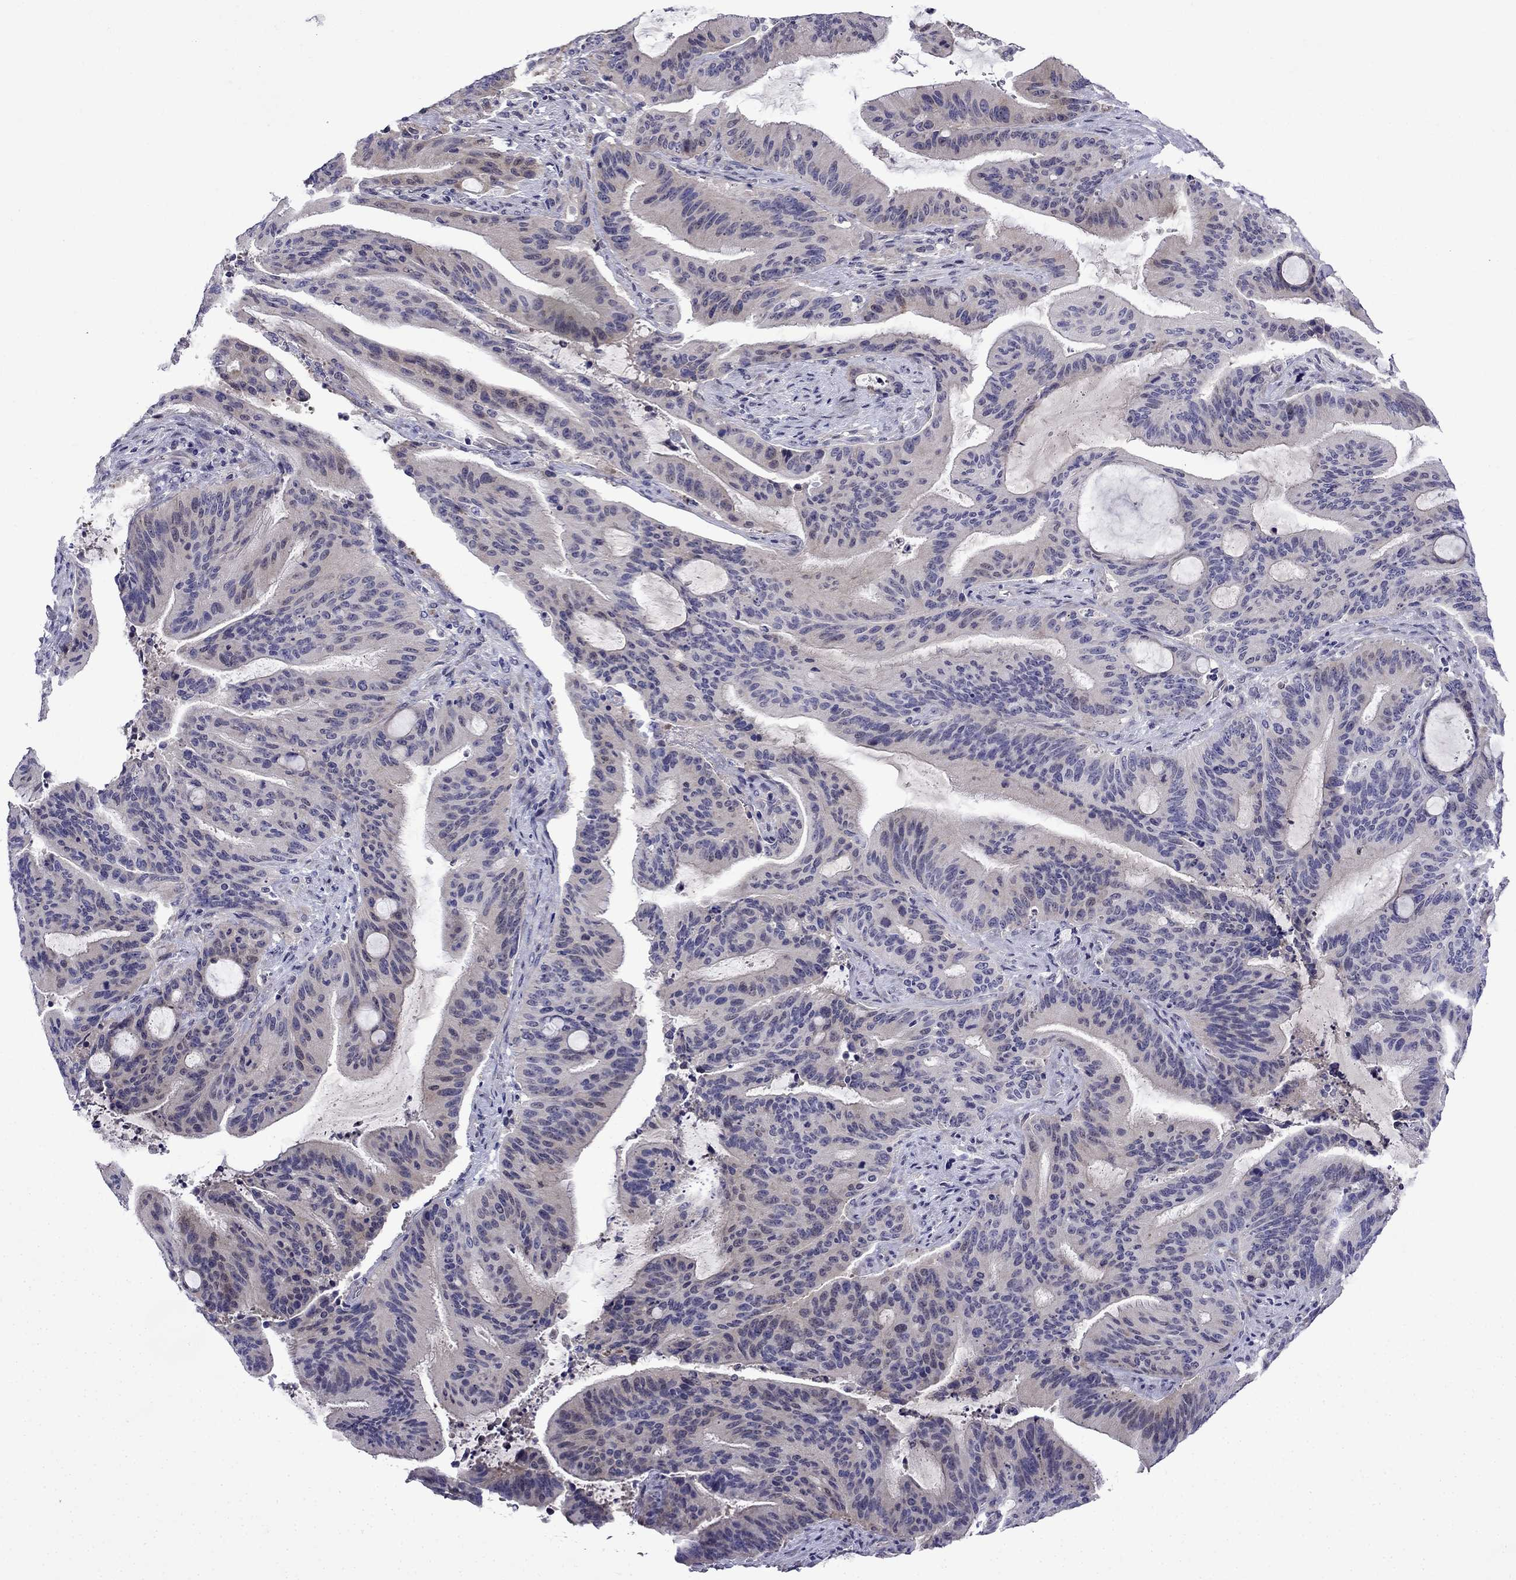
{"staining": {"intensity": "negative", "quantity": "none", "location": "none"}, "tissue": "liver cancer", "cell_type": "Tumor cells", "image_type": "cancer", "snomed": [{"axis": "morphology", "description": "Cholangiocarcinoma"}, {"axis": "topography", "description": "Liver"}], "caption": "Immunohistochemical staining of human liver cholangiocarcinoma reveals no significant staining in tumor cells.", "gene": "PI16", "patient": {"sex": "female", "age": 73}}